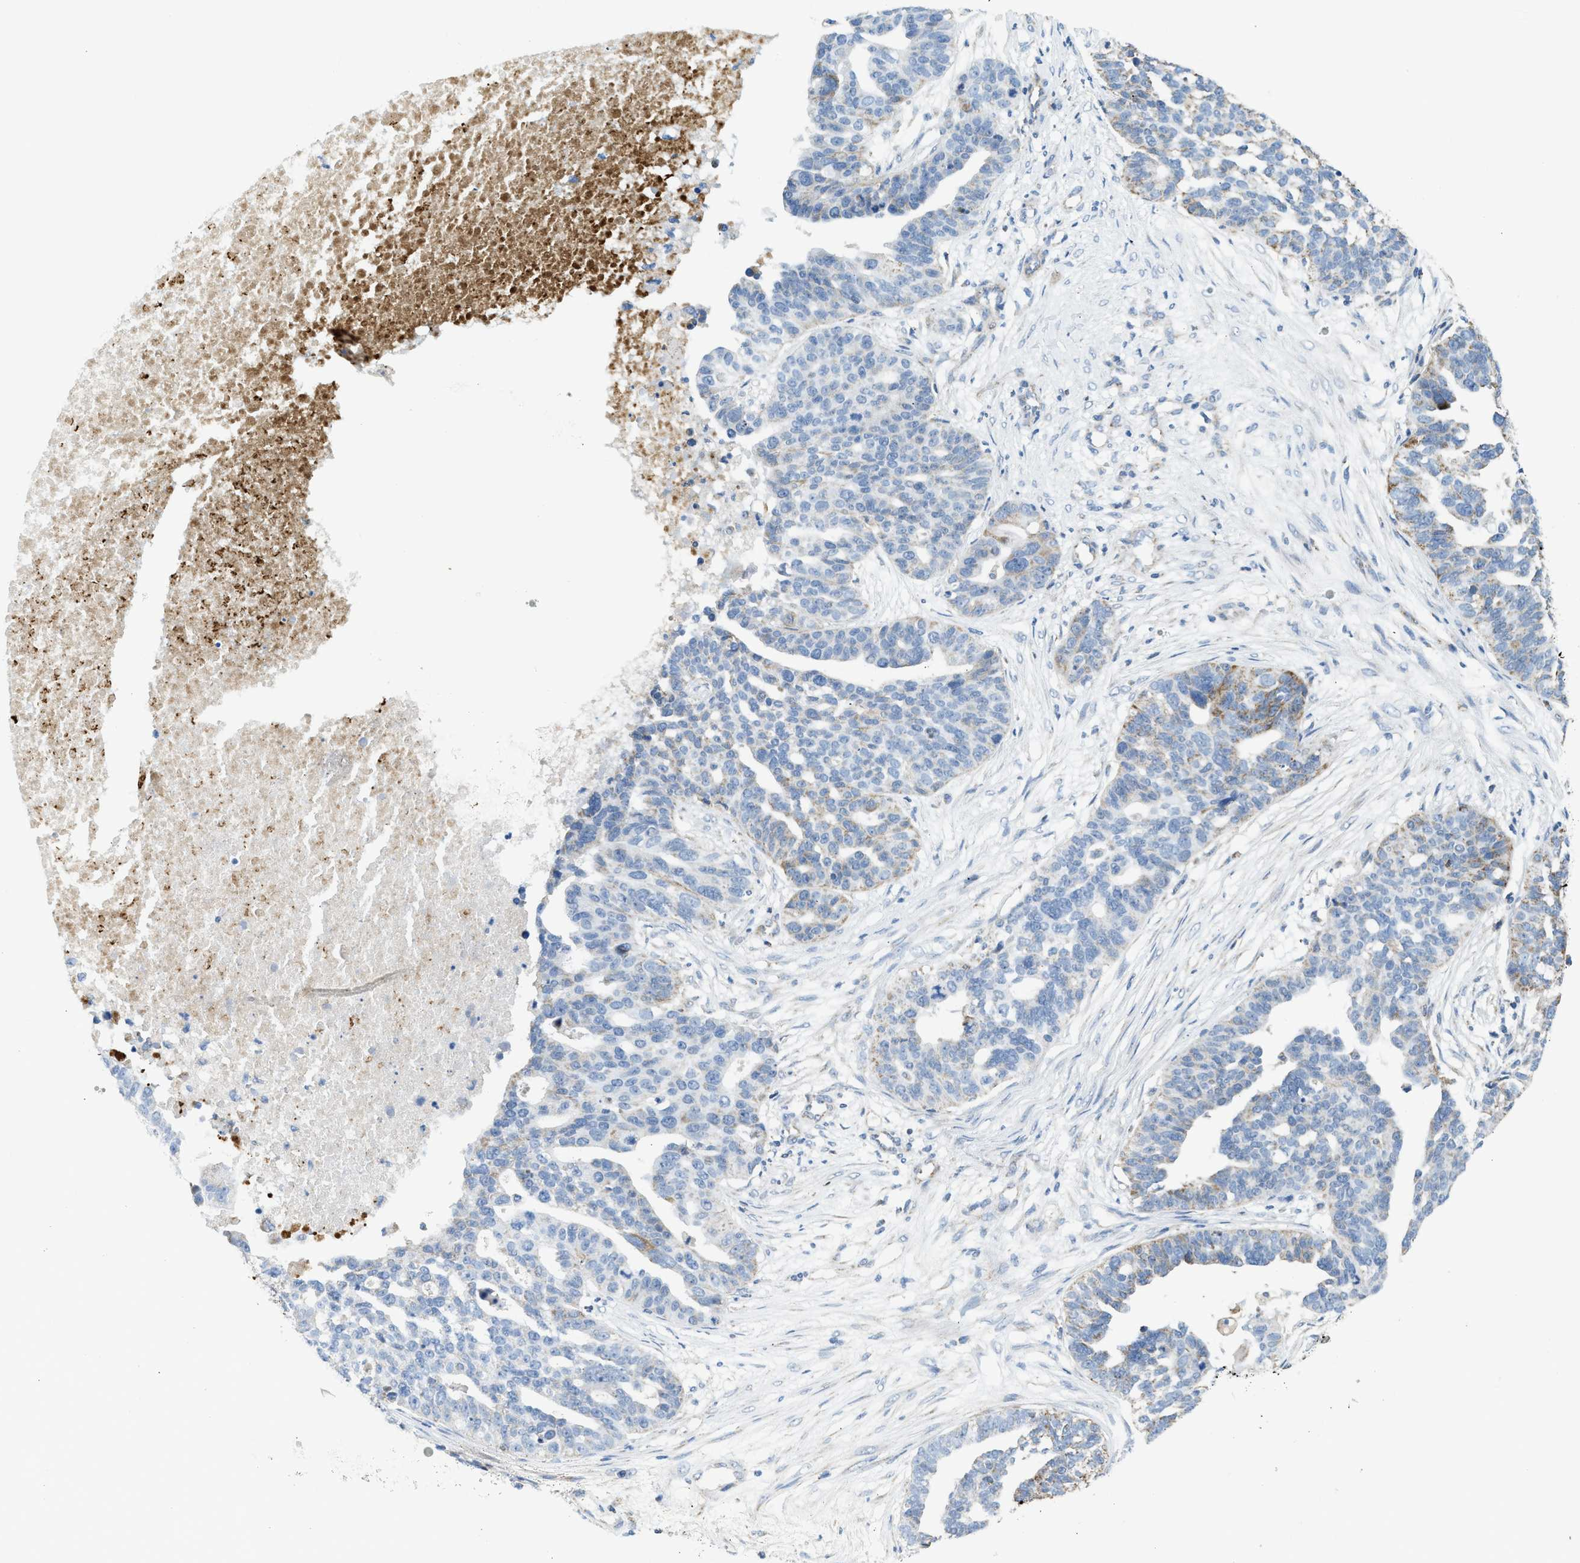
{"staining": {"intensity": "moderate", "quantity": "<25%", "location": "cytoplasmic/membranous"}, "tissue": "ovarian cancer", "cell_type": "Tumor cells", "image_type": "cancer", "snomed": [{"axis": "morphology", "description": "Cystadenocarcinoma, serous, NOS"}, {"axis": "topography", "description": "Ovary"}], "caption": "A high-resolution photomicrograph shows immunohistochemistry (IHC) staining of ovarian cancer (serous cystadenocarcinoma), which shows moderate cytoplasmic/membranous staining in about <25% of tumor cells.", "gene": "GOT2", "patient": {"sex": "female", "age": 59}}